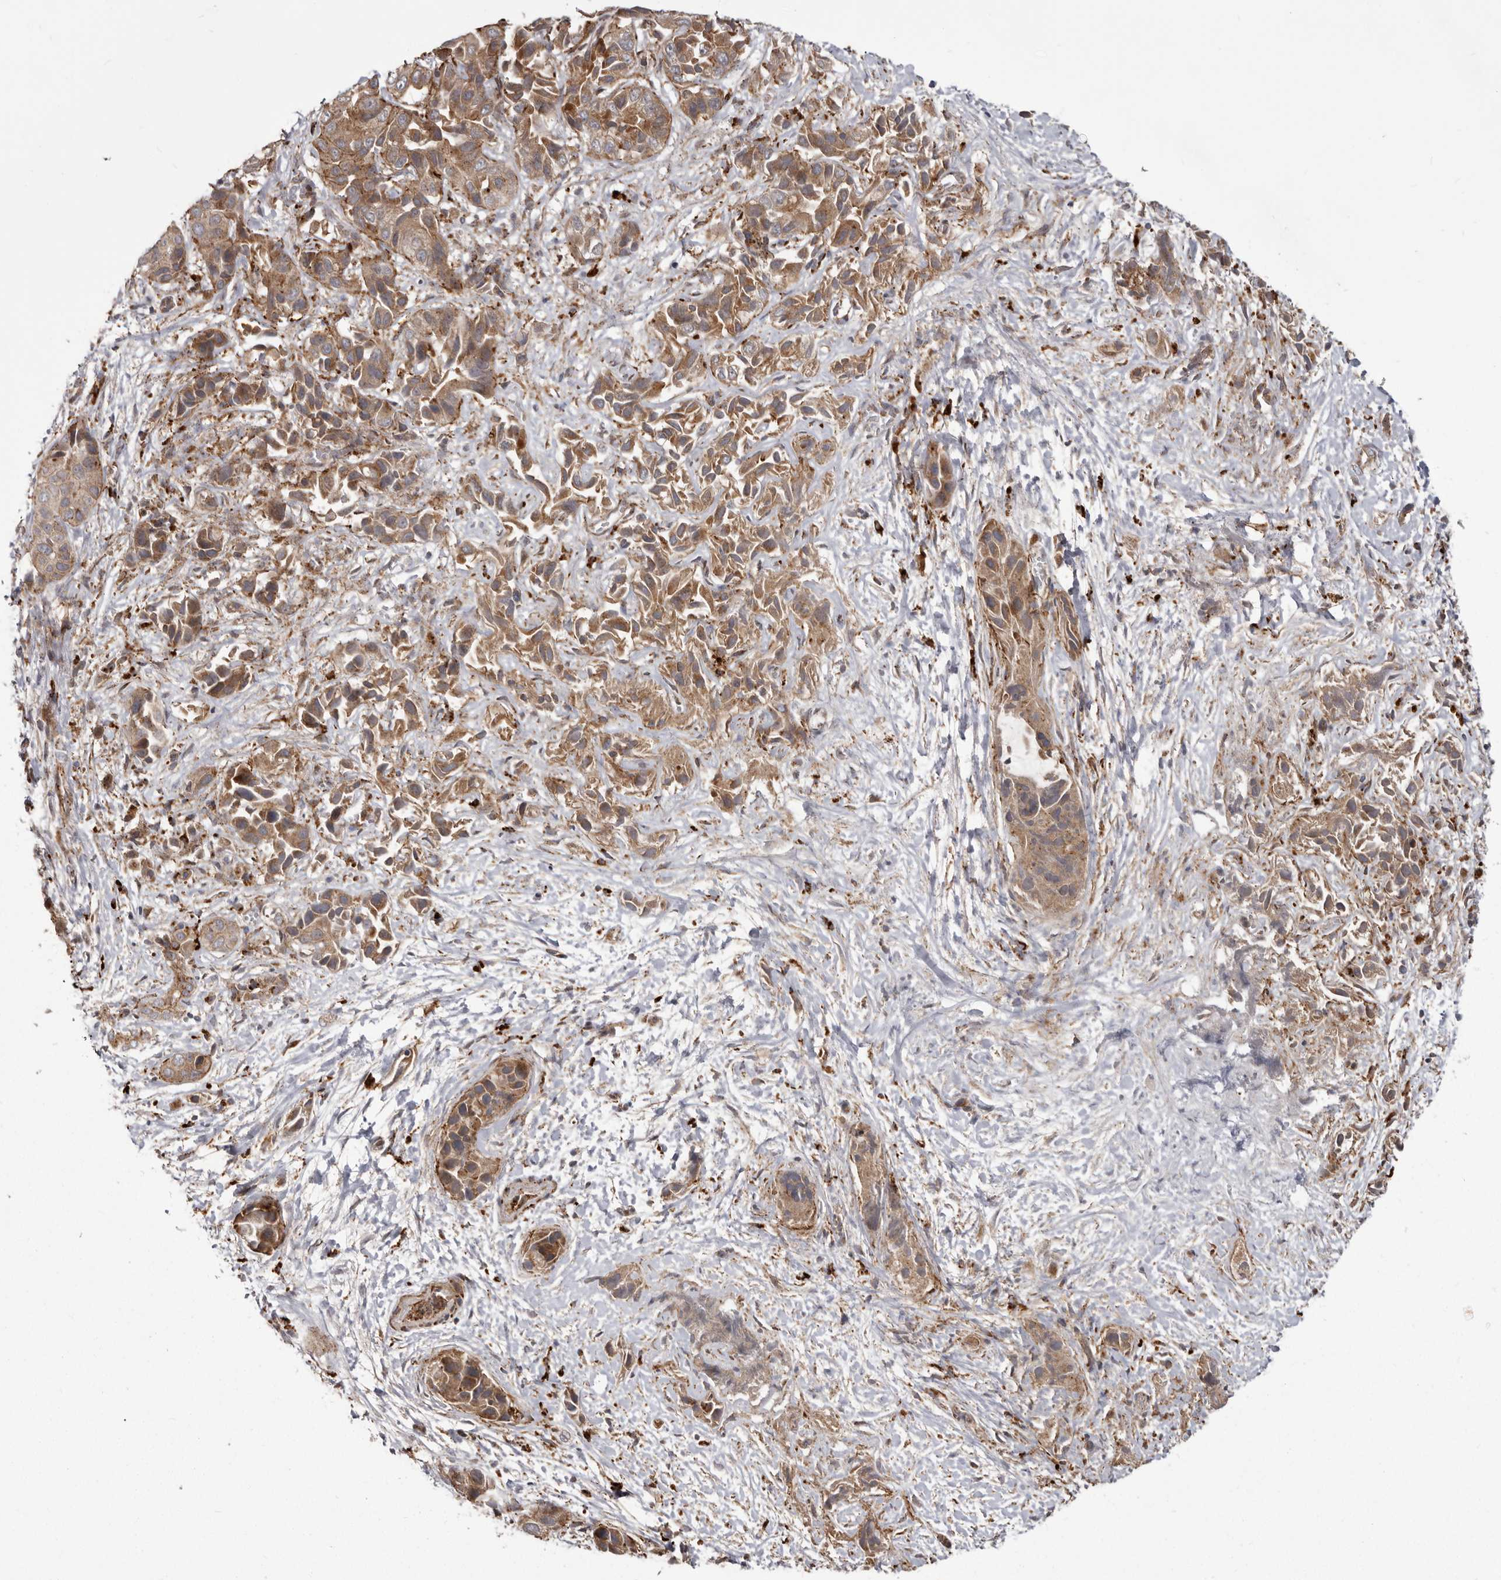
{"staining": {"intensity": "moderate", "quantity": ">75%", "location": "cytoplasmic/membranous"}, "tissue": "liver cancer", "cell_type": "Tumor cells", "image_type": "cancer", "snomed": [{"axis": "morphology", "description": "Cholangiocarcinoma"}, {"axis": "topography", "description": "Liver"}], "caption": "Immunohistochemistry (IHC) of liver cholangiocarcinoma demonstrates medium levels of moderate cytoplasmic/membranous positivity in approximately >75% of tumor cells.", "gene": "NUP43", "patient": {"sex": "female", "age": 52}}